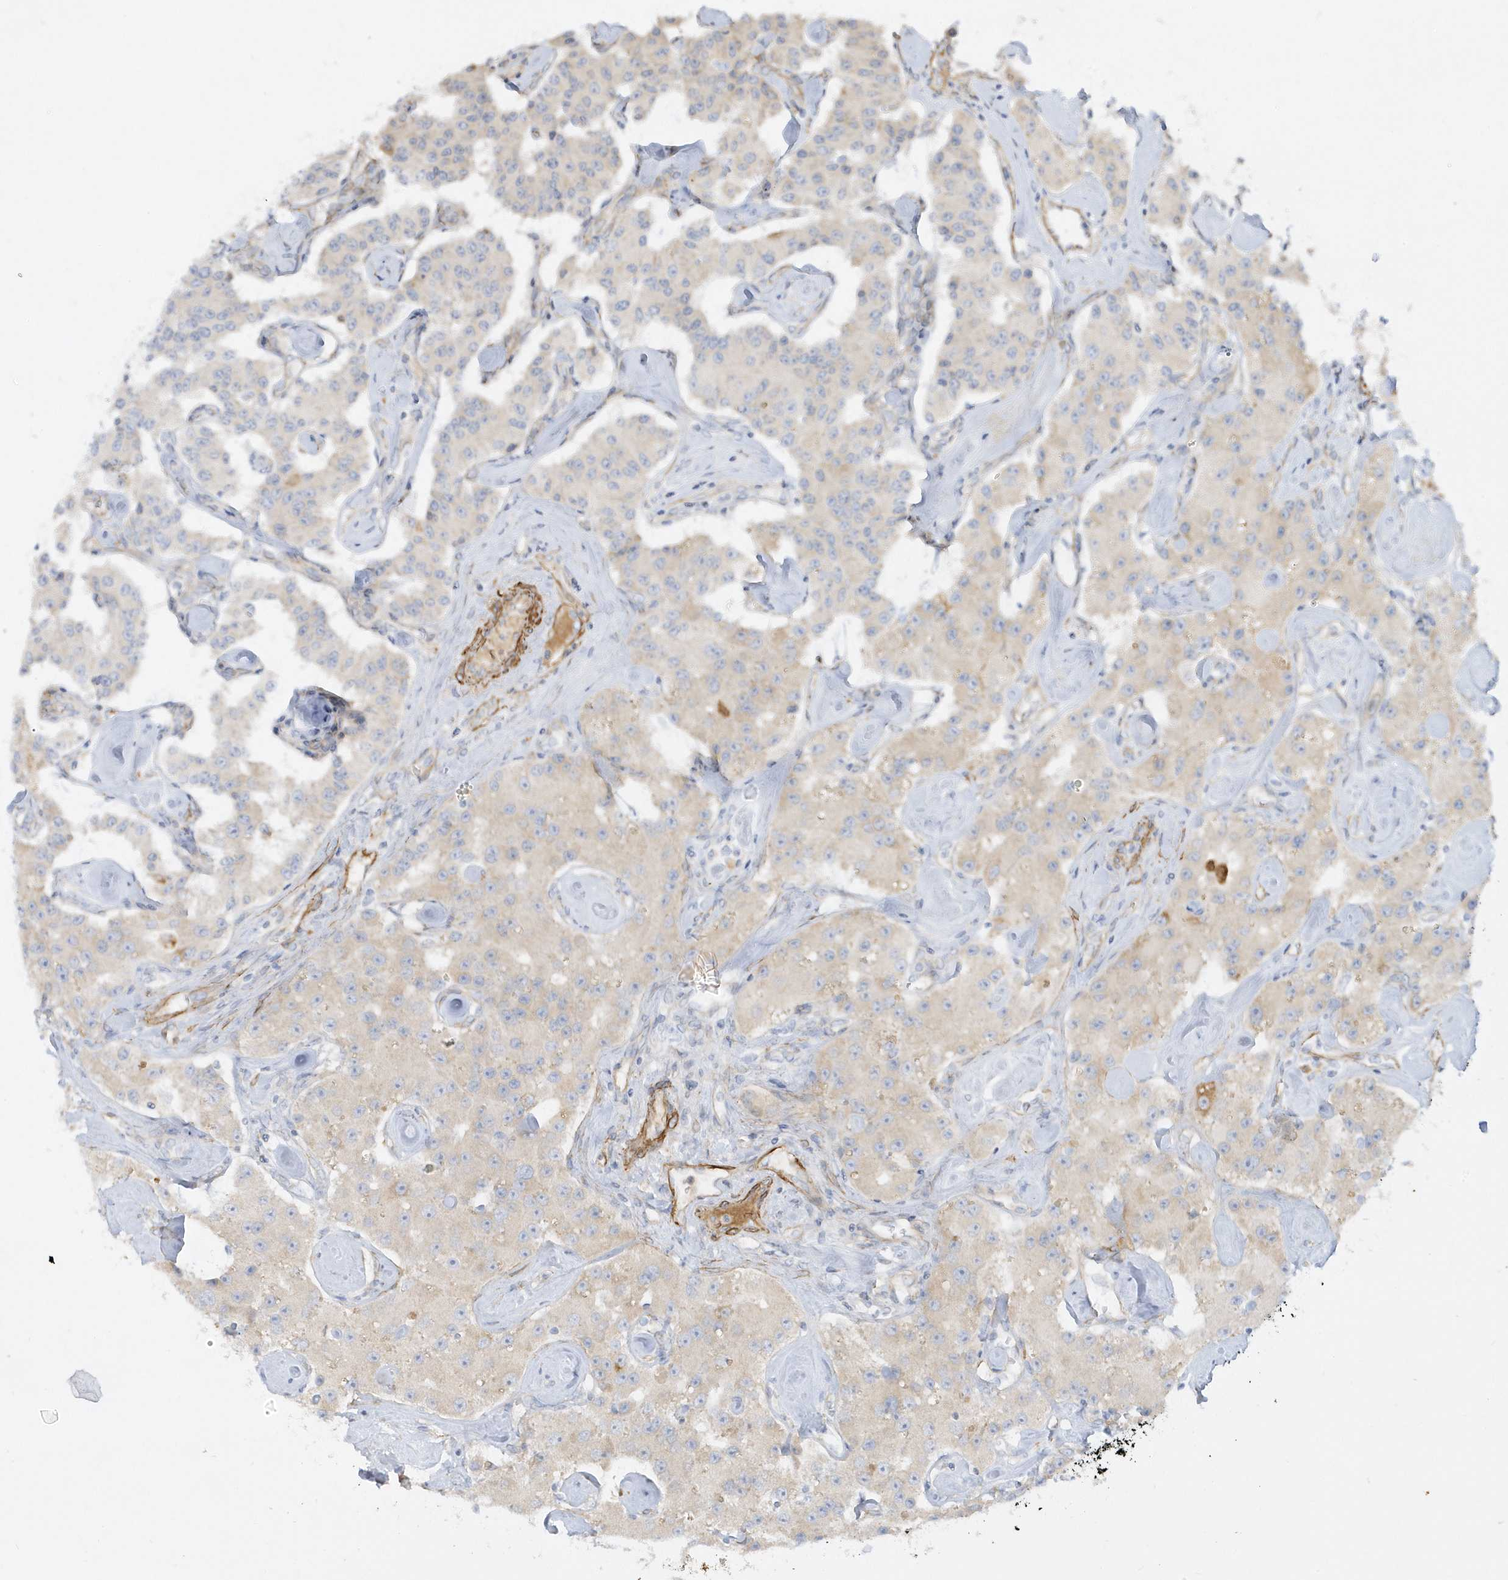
{"staining": {"intensity": "negative", "quantity": "none", "location": "none"}, "tissue": "carcinoid", "cell_type": "Tumor cells", "image_type": "cancer", "snomed": [{"axis": "morphology", "description": "Carcinoid, malignant, NOS"}, {"axis": "topography", "description": "Pancreas"}], "caption": "There is no significant positivity in tumor cells of carcinoid.", "gene": "THADA", "patient": {"sex": "male", "age": 41}}